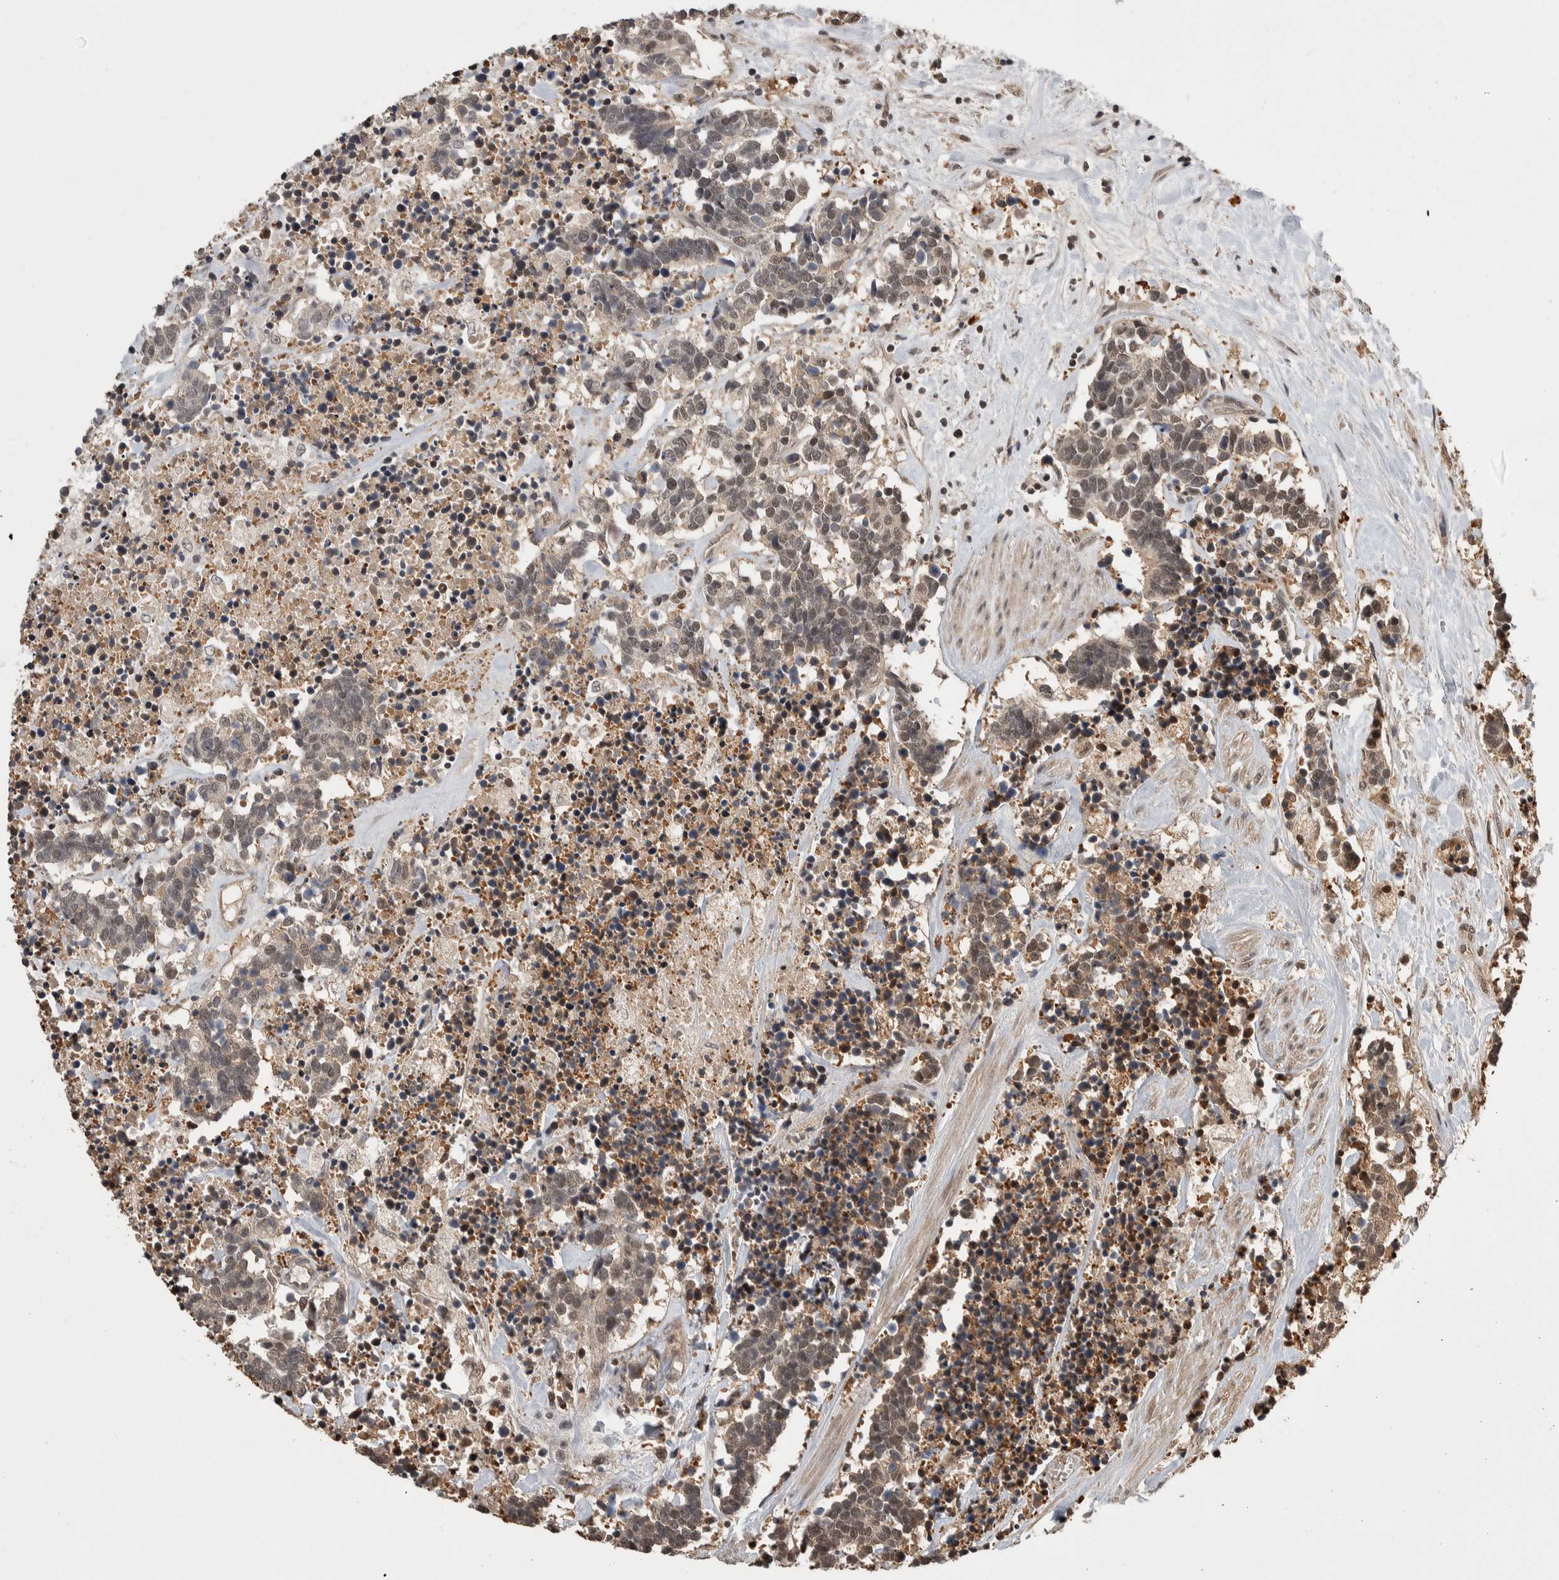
{"staining": {"intensity": "weak", "quantity": ">75%", "location": "nuclear"}, "tissue": "carcinoid", "cell_type": "Tumor cells", "image_type": "cancer", "snomed": [{"axis": "morphology", "description": "Carcinoma, NOS"}, {"axis": "morphology", "description": "Carcinoid, malignant, NOS"}, {"axis": "topography", "description": "Urinary bladder"}], "caption": "Immunohistochemistry (IHC) (DAB) staining of carcinoid (malignant) displays weak nuclear protein staining in about >75% of tumor cells. The staining is performed using DAB brown chromogen to label protein expression. The nuclei are counter-stained blue using hematoxylin.", "gene": "ZNF592", "patient": {"sex": "male", "age": 57}}